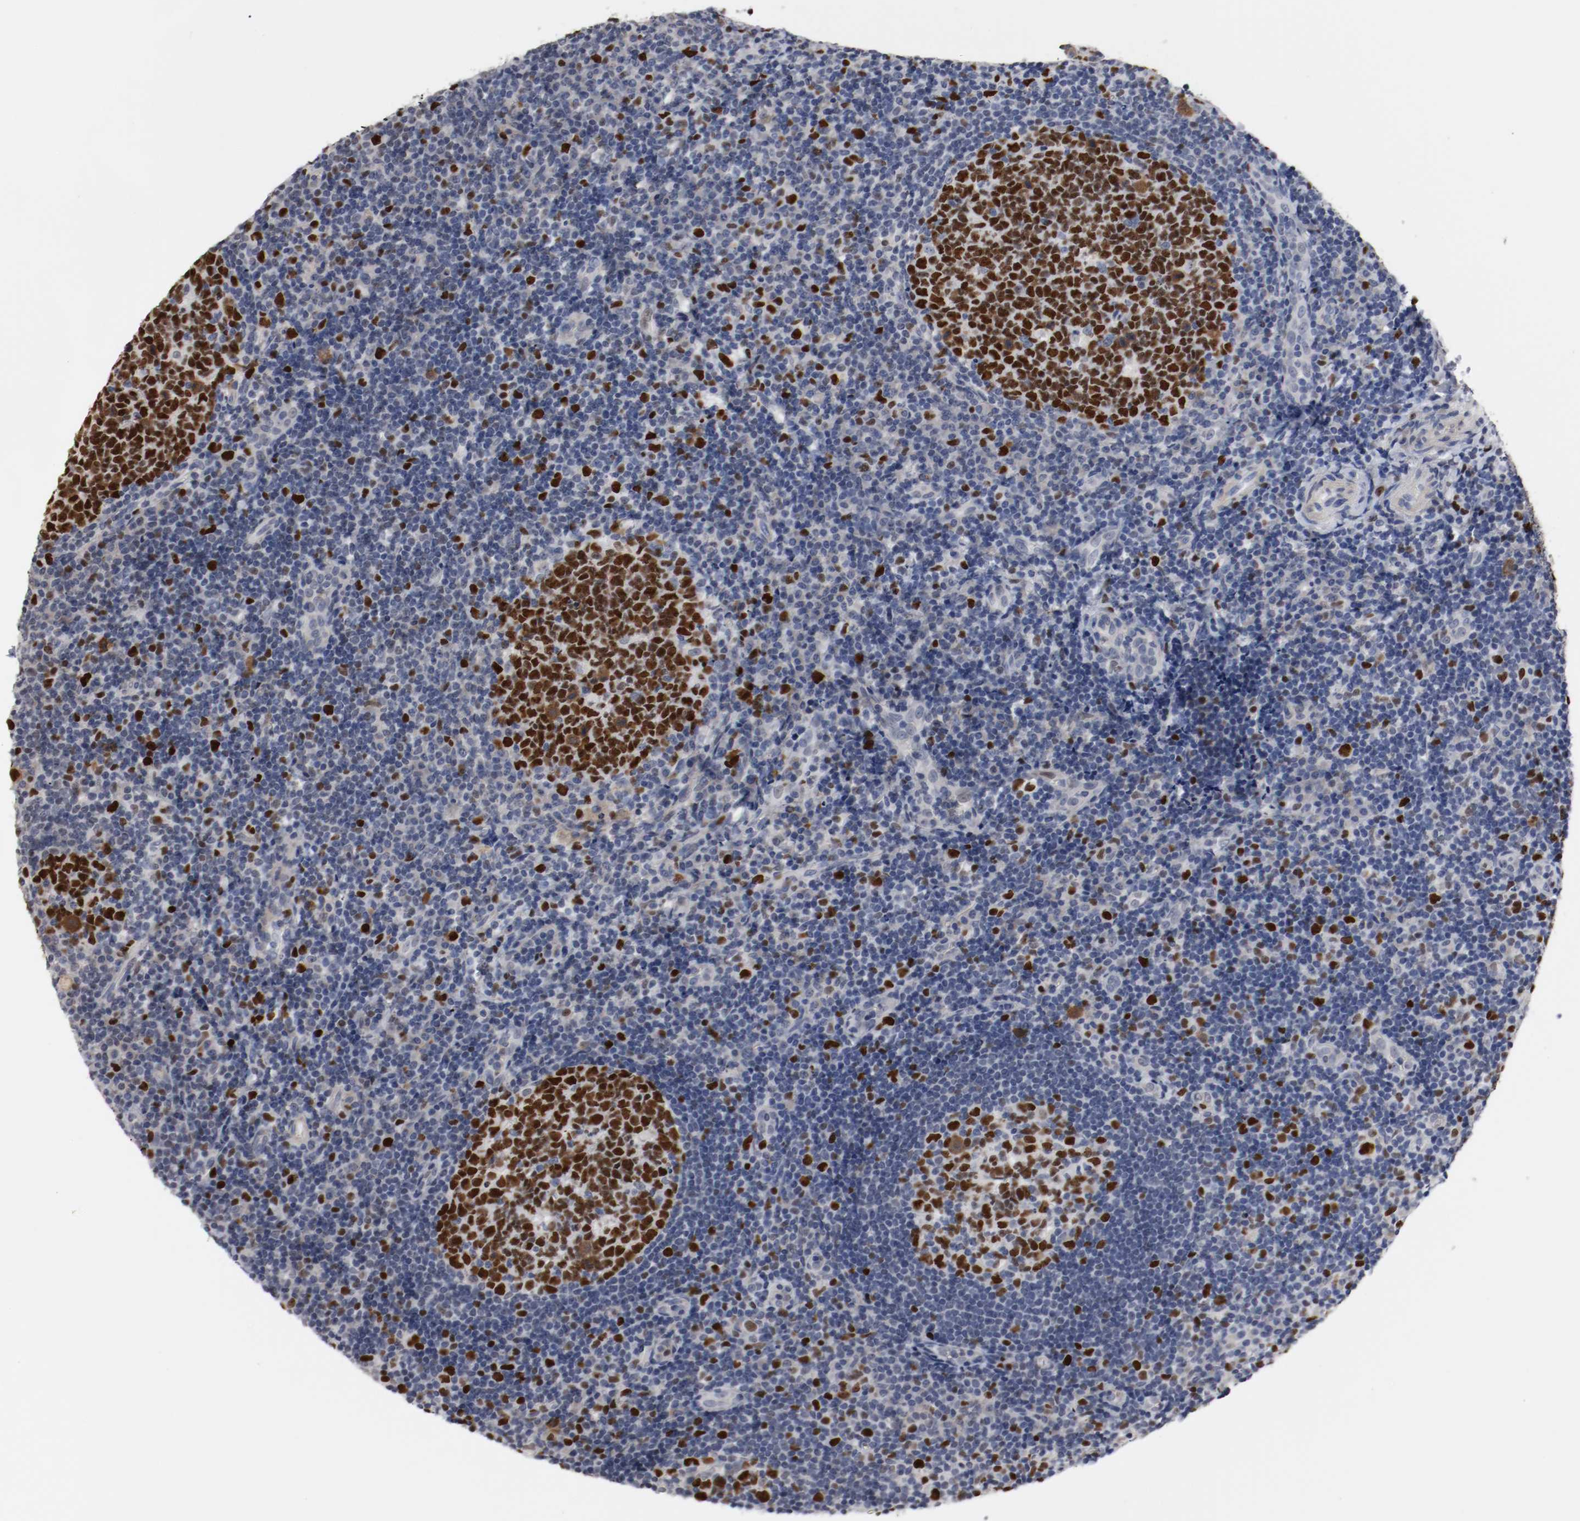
{"staining": {"intensity": "strong", "quantity": ">75%", "location": "nuclear"}, "tissue": "tonsil", "cell_type": "Germinal center cells", "image_type": "normal", "snomed": [{"axis": "morphology", "description": "Normal tissue, NOS"}, {"axis": "topography", "description": "Tonsil"}], "caption": "Protein analysis of normal tonsil reveals strong nuclear positivity in approximately >75% of germinal center cells.", "gene": "MCM6", "patient": {"sex": "female", "age": 40}}